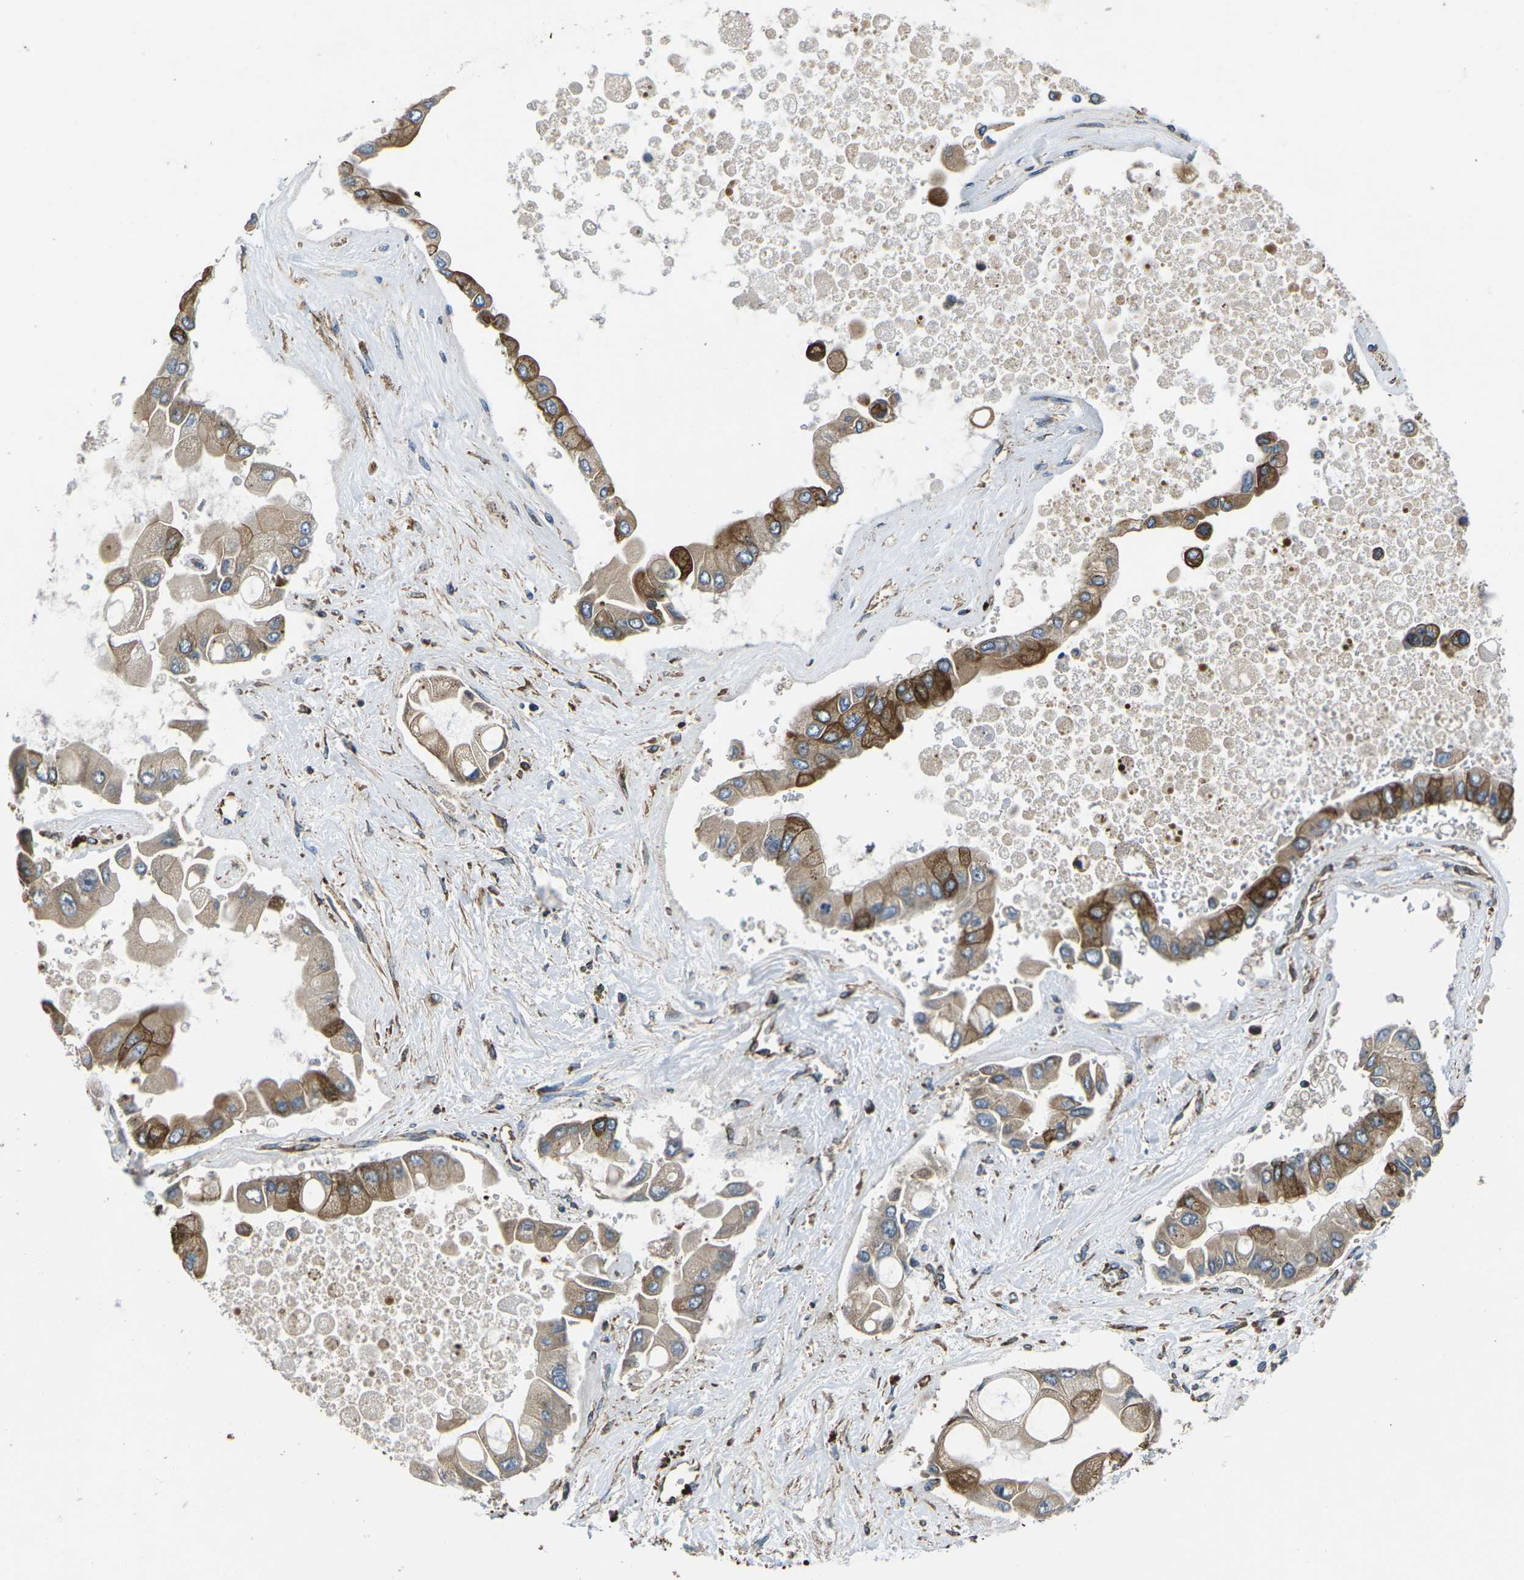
{"staining": {"intensity": "moderate", "quantity": ">75%", "location": "cytoplasmic/membranous"}, "tissue": "liver cancer", "cell_type": "Tumor cells", "image_type": "cancer", "snomed": [{"axis": "morphology", "description": "Cholangiocarcinoma"}, {"axis": "topography", "description": "Liver"}], "caption": "High-power microscopy captured an IHC photomicrograph of liver cancer (cholangiocarcinoma), revealing moderate cytoplasmic/membranous expression in approximately >75% of tumor cells.", "gene": "KCNJ15", "patient": {"sex": "male", "age": 50}}